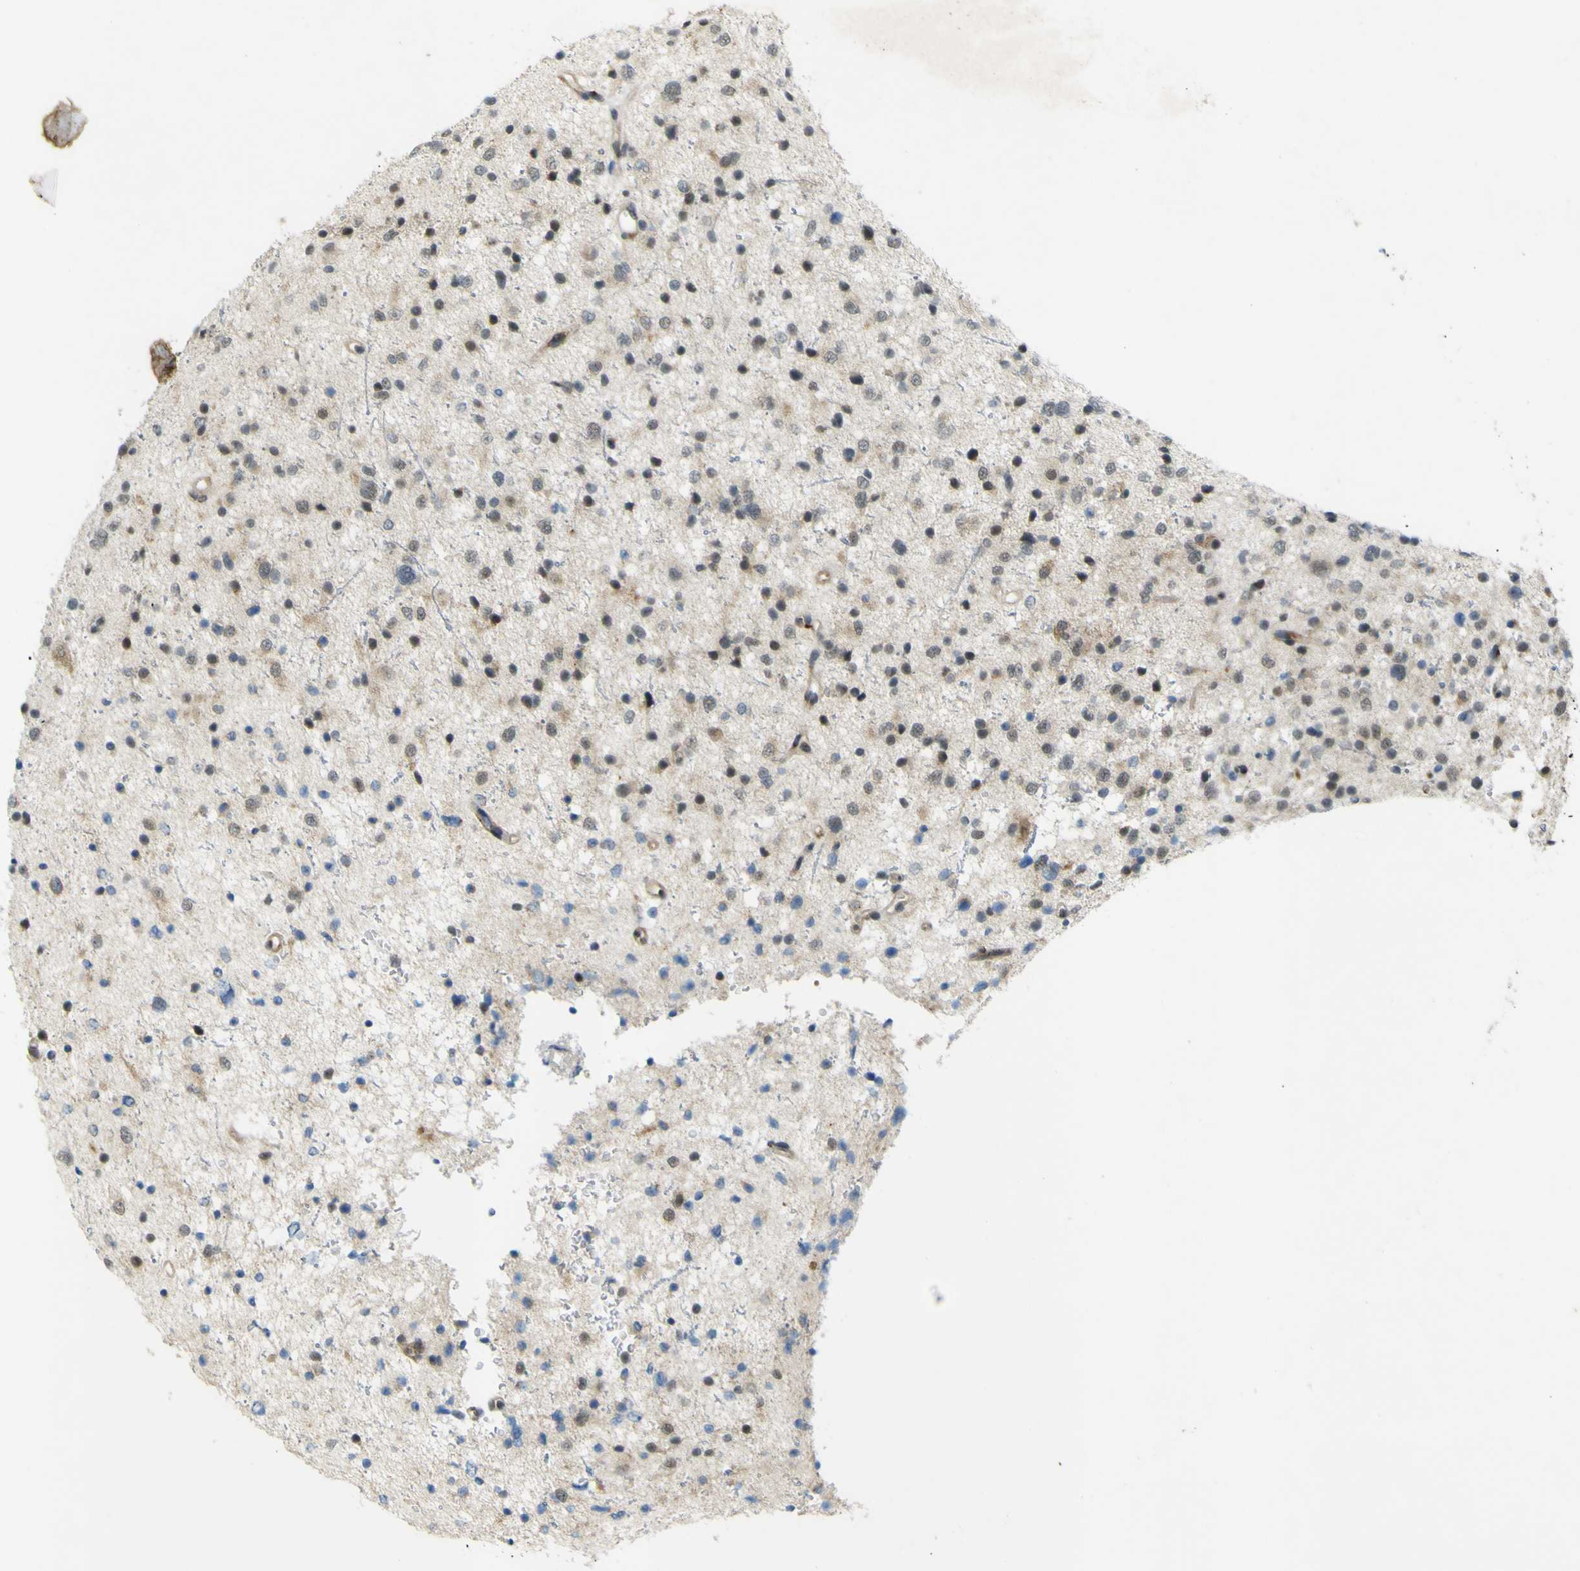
{"staining": {"intensity": "weak", "quantity": "<25%", "location": "nuclear"}, "tissue": "glioma", "cell_type": "Tumor cells", "image_type": "cancer", "snomed": [{"axis": "morphology", "description": "Glioma, malignant, Low grade"}, {"axis": "topography", "description": "Brain"}], "caption": "Malignant glioma (low-grade) was stained to show a protein in brown. There is no significant staining in tumor cells.", "gene": "IGF2R", "patient": {"sex": "female", "age": 37}}